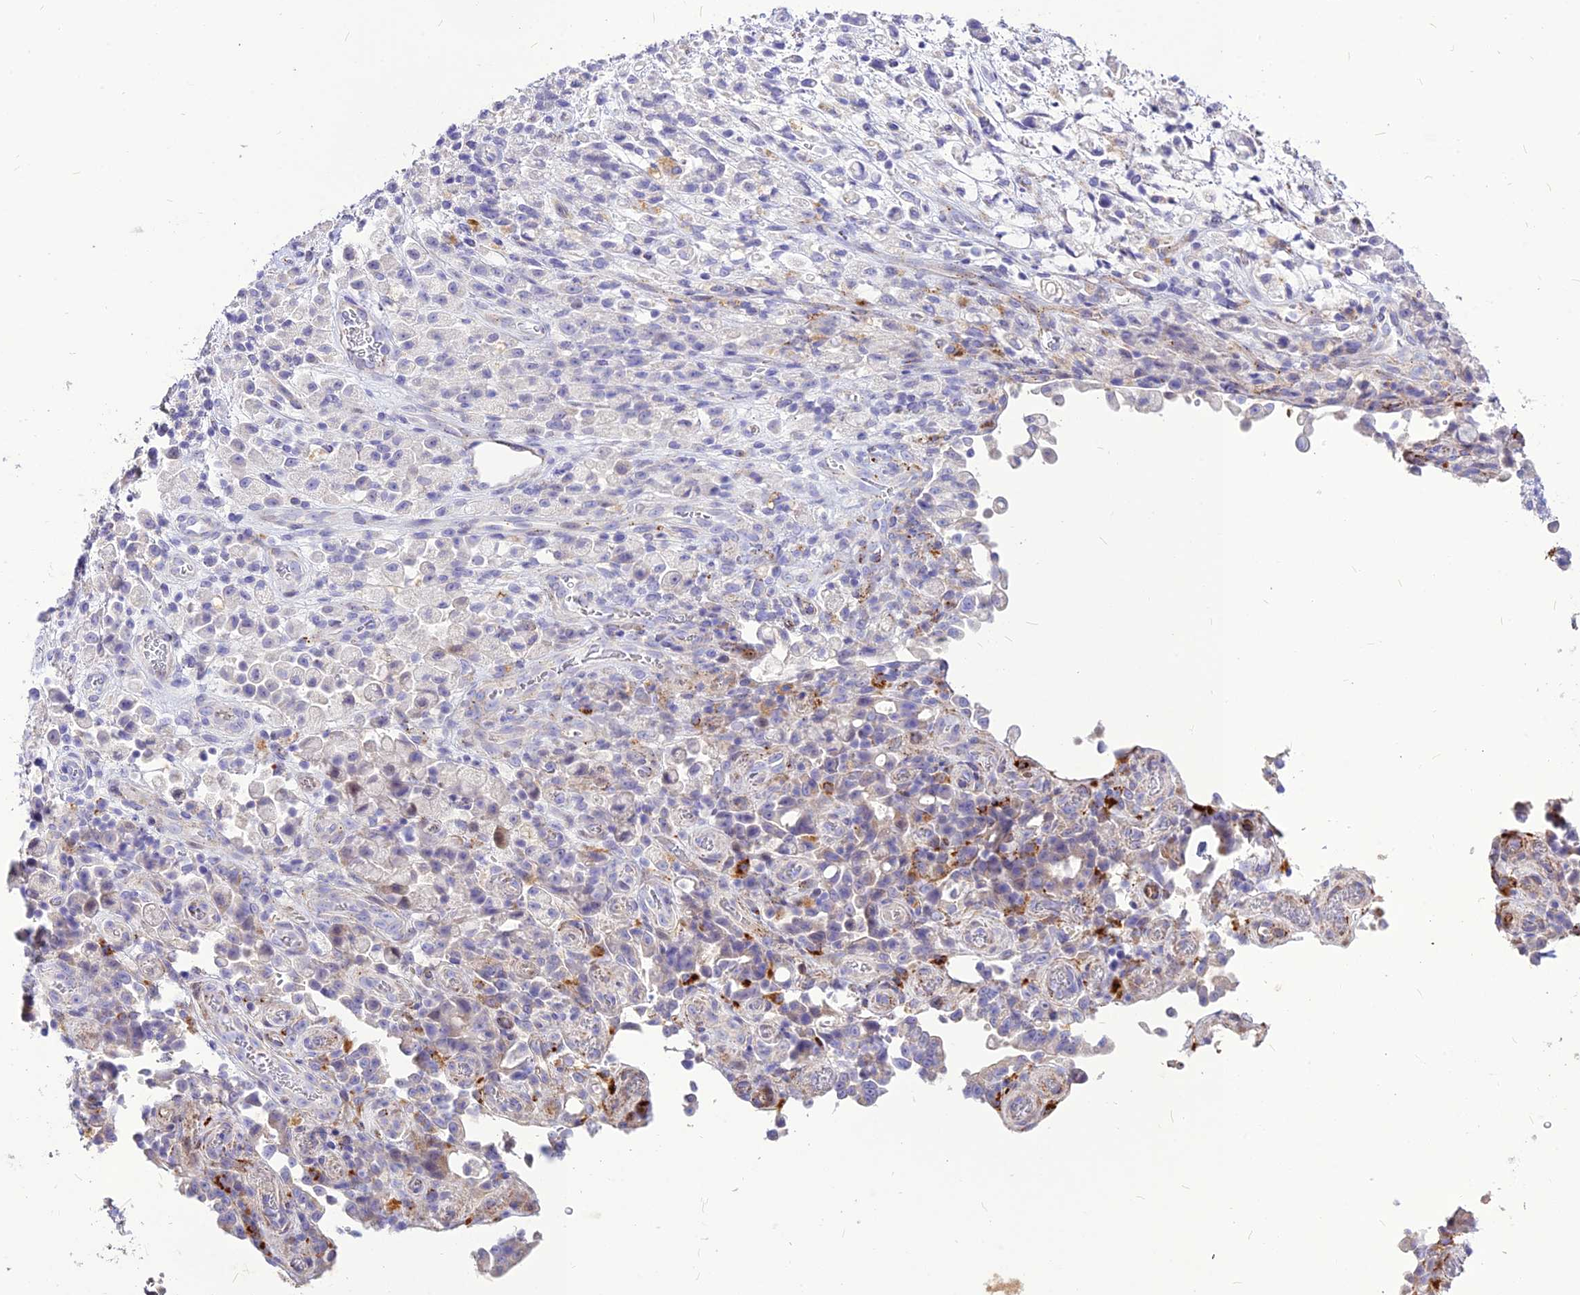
{"staining": {"intensity": "negative", "quantity": "none", "location": "none"}, "tissue": "stomach cancer", "cell_type": "Tumor cells", "image_type": "cancer", "snomed": [{"axis": "morphology", "description": "Adenocarcinoma, NOS"}, {"axis": "topography", "description": "Stomach"}], "caption": "Human stomach cancer stained for a protein using immunohistochemistry displays no staining in tumor cells.", "gene": "RIMOC1", "patient": {"sex": "female", "age": 60}}